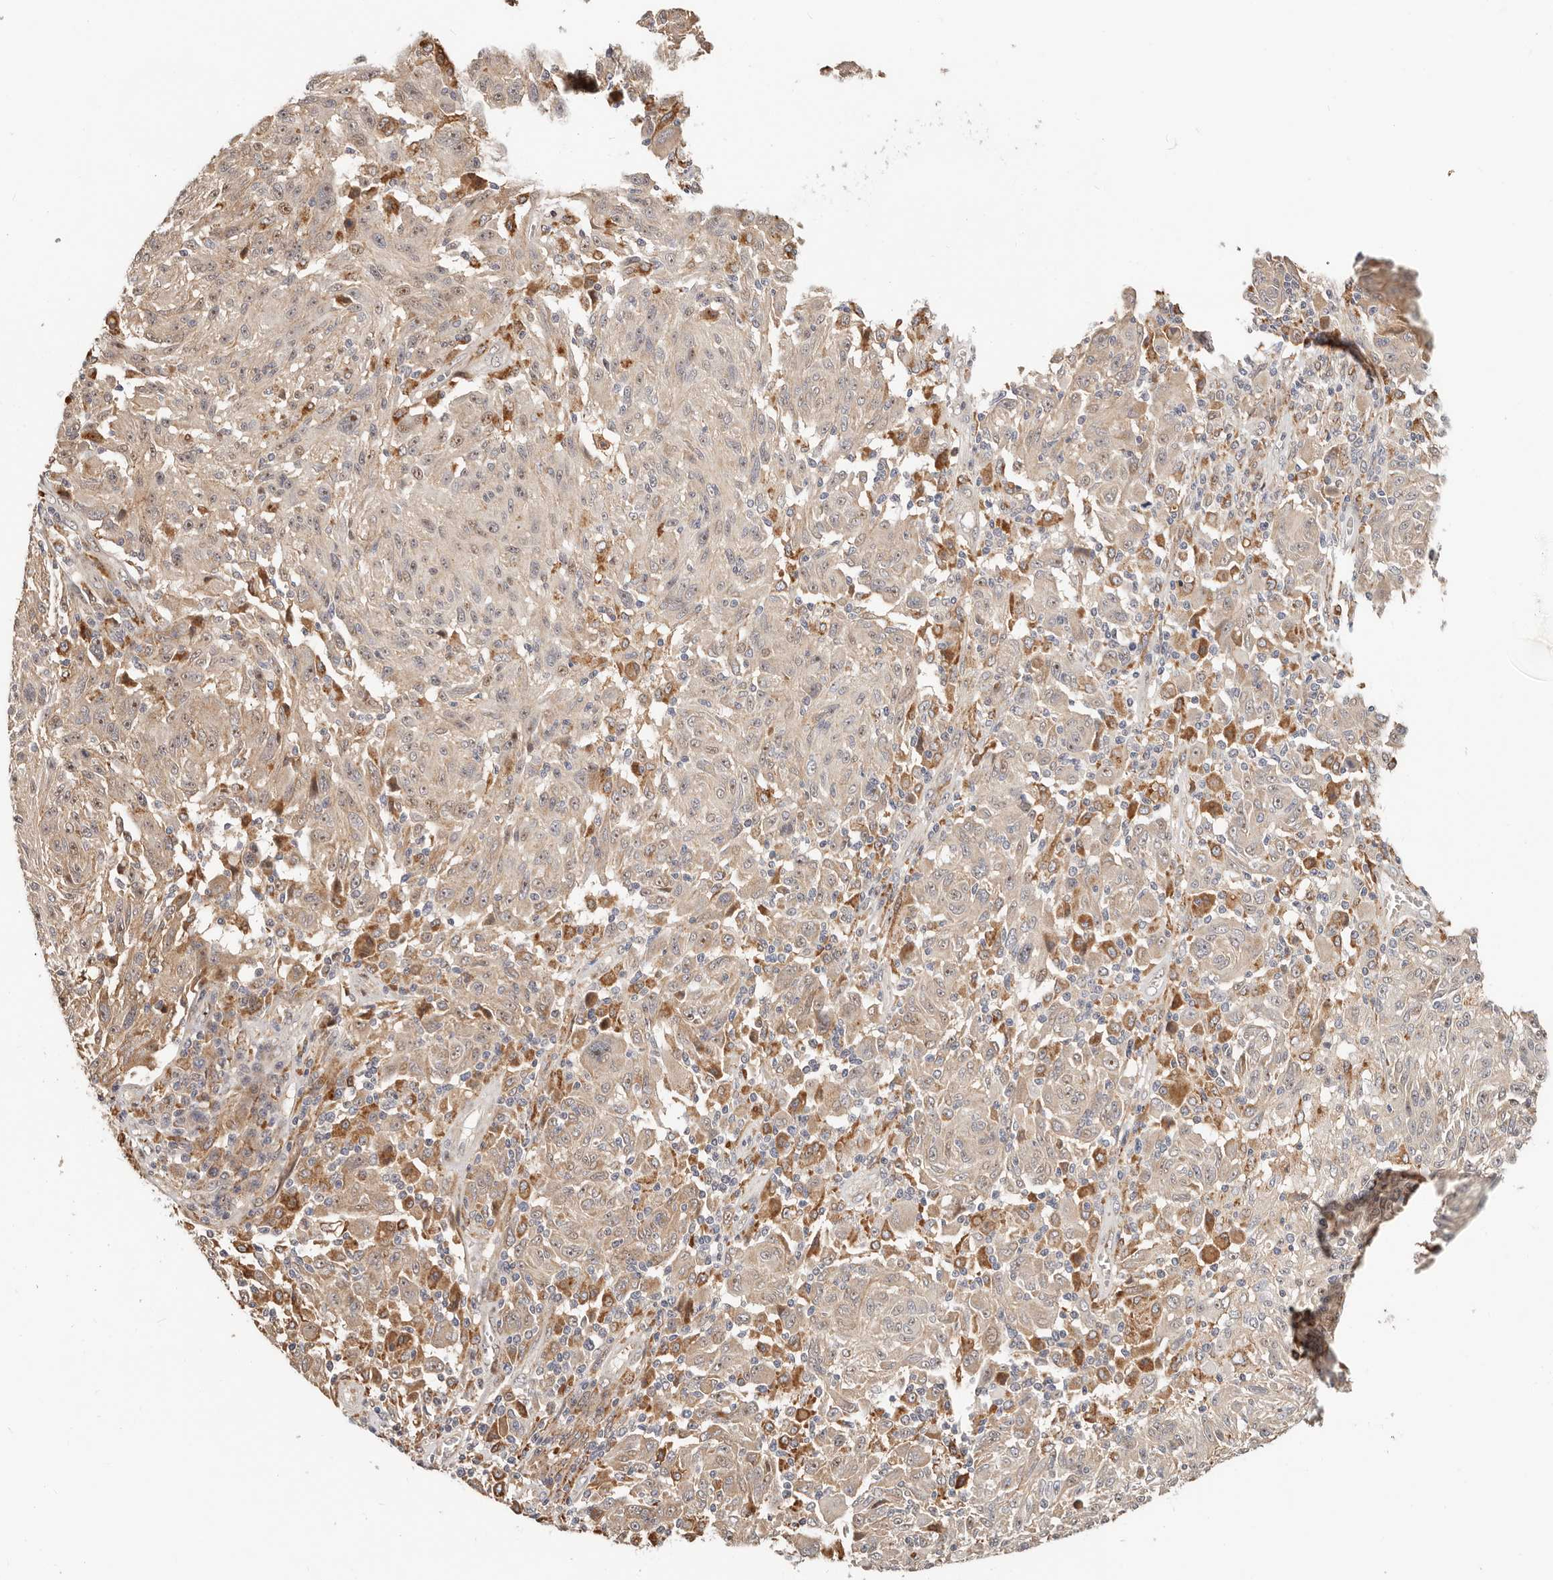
{"staining": {"intensity": "weak", "quantity": ">75%", "location": "cytoplasmic/membranous,nuclear"}, "tissue": "melanoma", "cell_type": "Tumor cells", "image_type": "cancer", "snomed": [{"axis": "morphology", "description": "Malignant melanoma, NOS"}, {"axis": "topography", "description": "Skin"}], "caption": "The histopathology image exhibits staining of melanoma, revealing weak cytoplasmic/membranous and nuclear protein staining (brown color) within tumor cells.", "gene": "ZRANB1", "patient": {"sex": "male", "age": 53}}